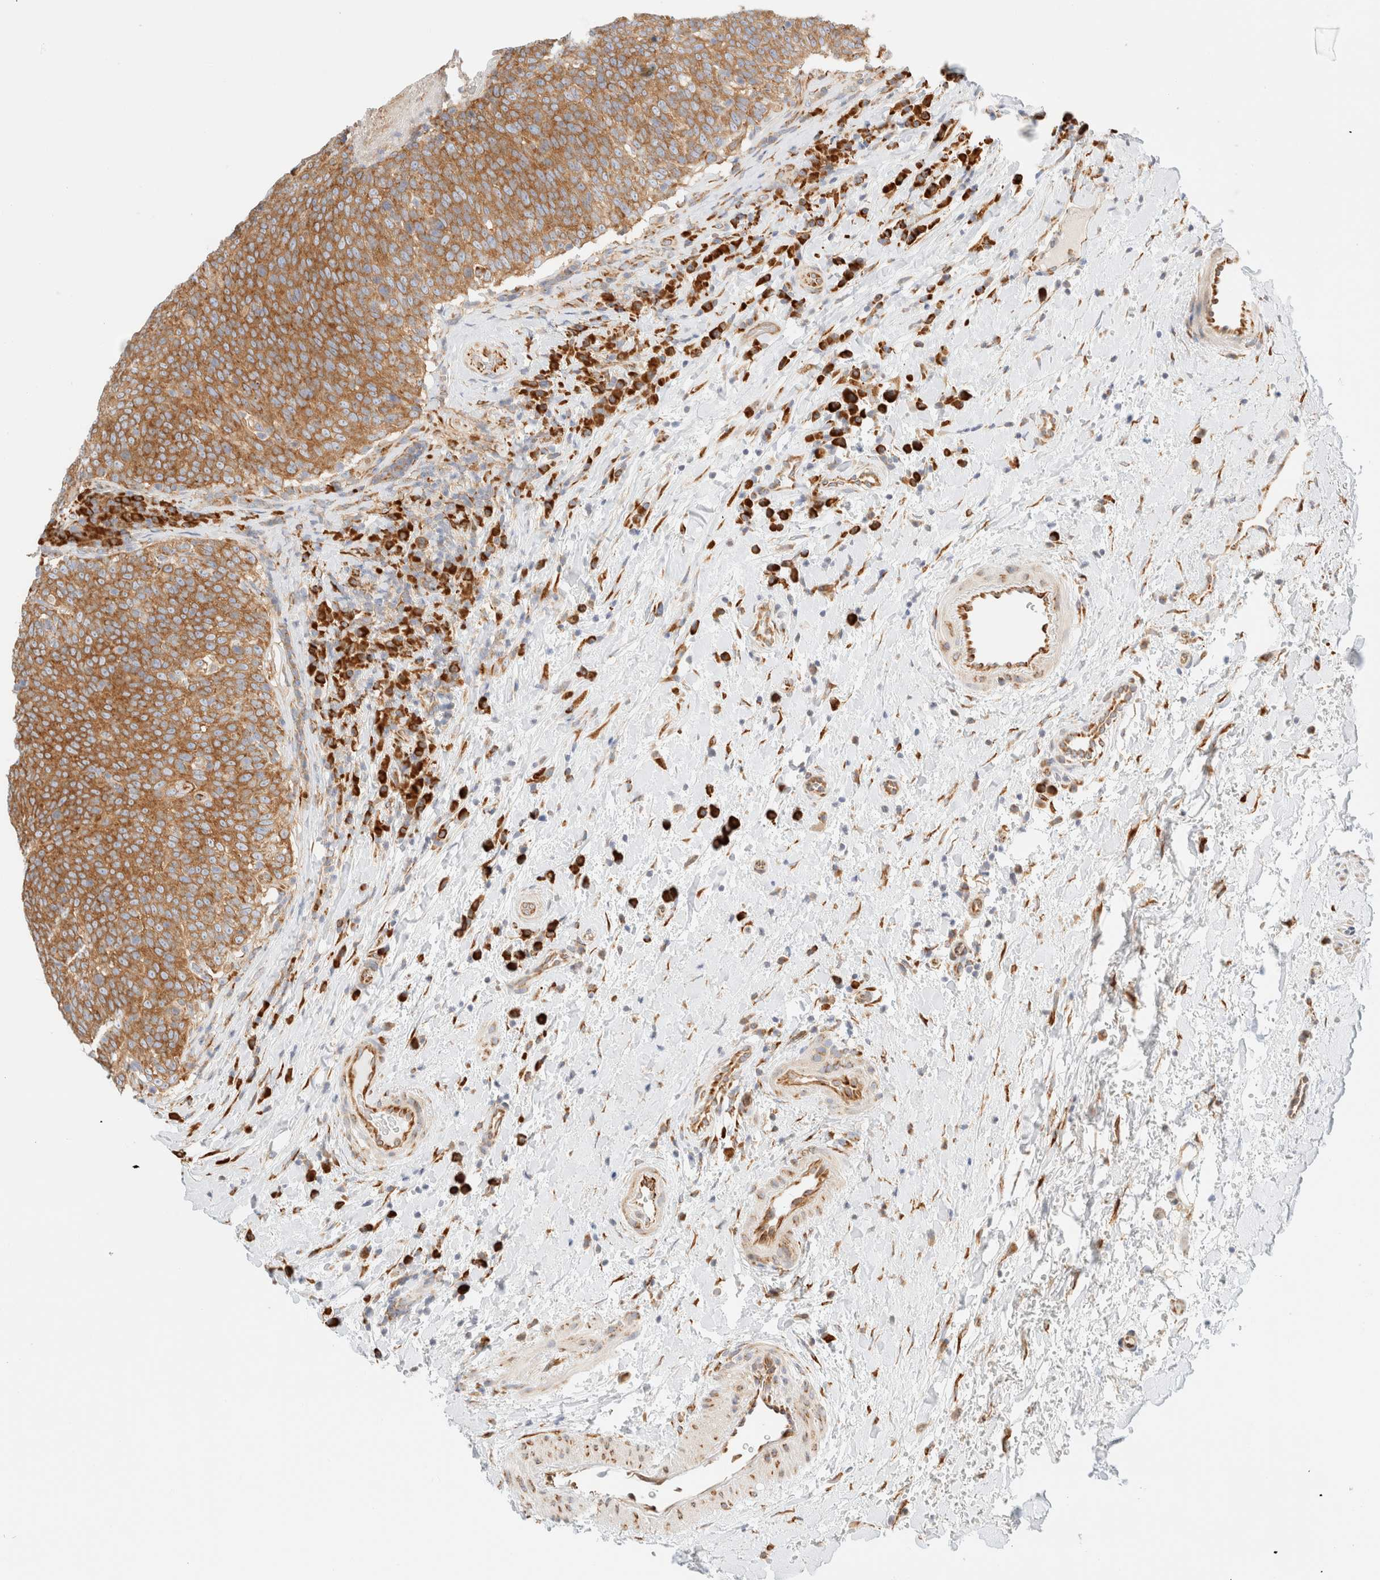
{"staining": {"intensity": "strong", "quantity": ">75%", "location": "cytoplasmic/membranous"}, "tissue": "head and neck cancer", "cell_type": "Tumor cells", "image_type": "cancer", "snomed": [{"axis": "morphology", "description": "Squamous cell carcinoma, NOS"}, {"axis": "morphology", "description": "Squamous cell carcinoma, metastatic, NOS"}, {"axis": "topography", "description": "Lymph node"}, {"axis": "topography", "description": "Head-Neck"}], "caption": "There is high levels of strong cytoplasmic/membranous staining in tumor cells of head and neck cancer, as demonstrated by immunohistochemical staining (brown color).", "gene": "ZC2HC1A", "patient": {"sex": "male", "age": 62}}